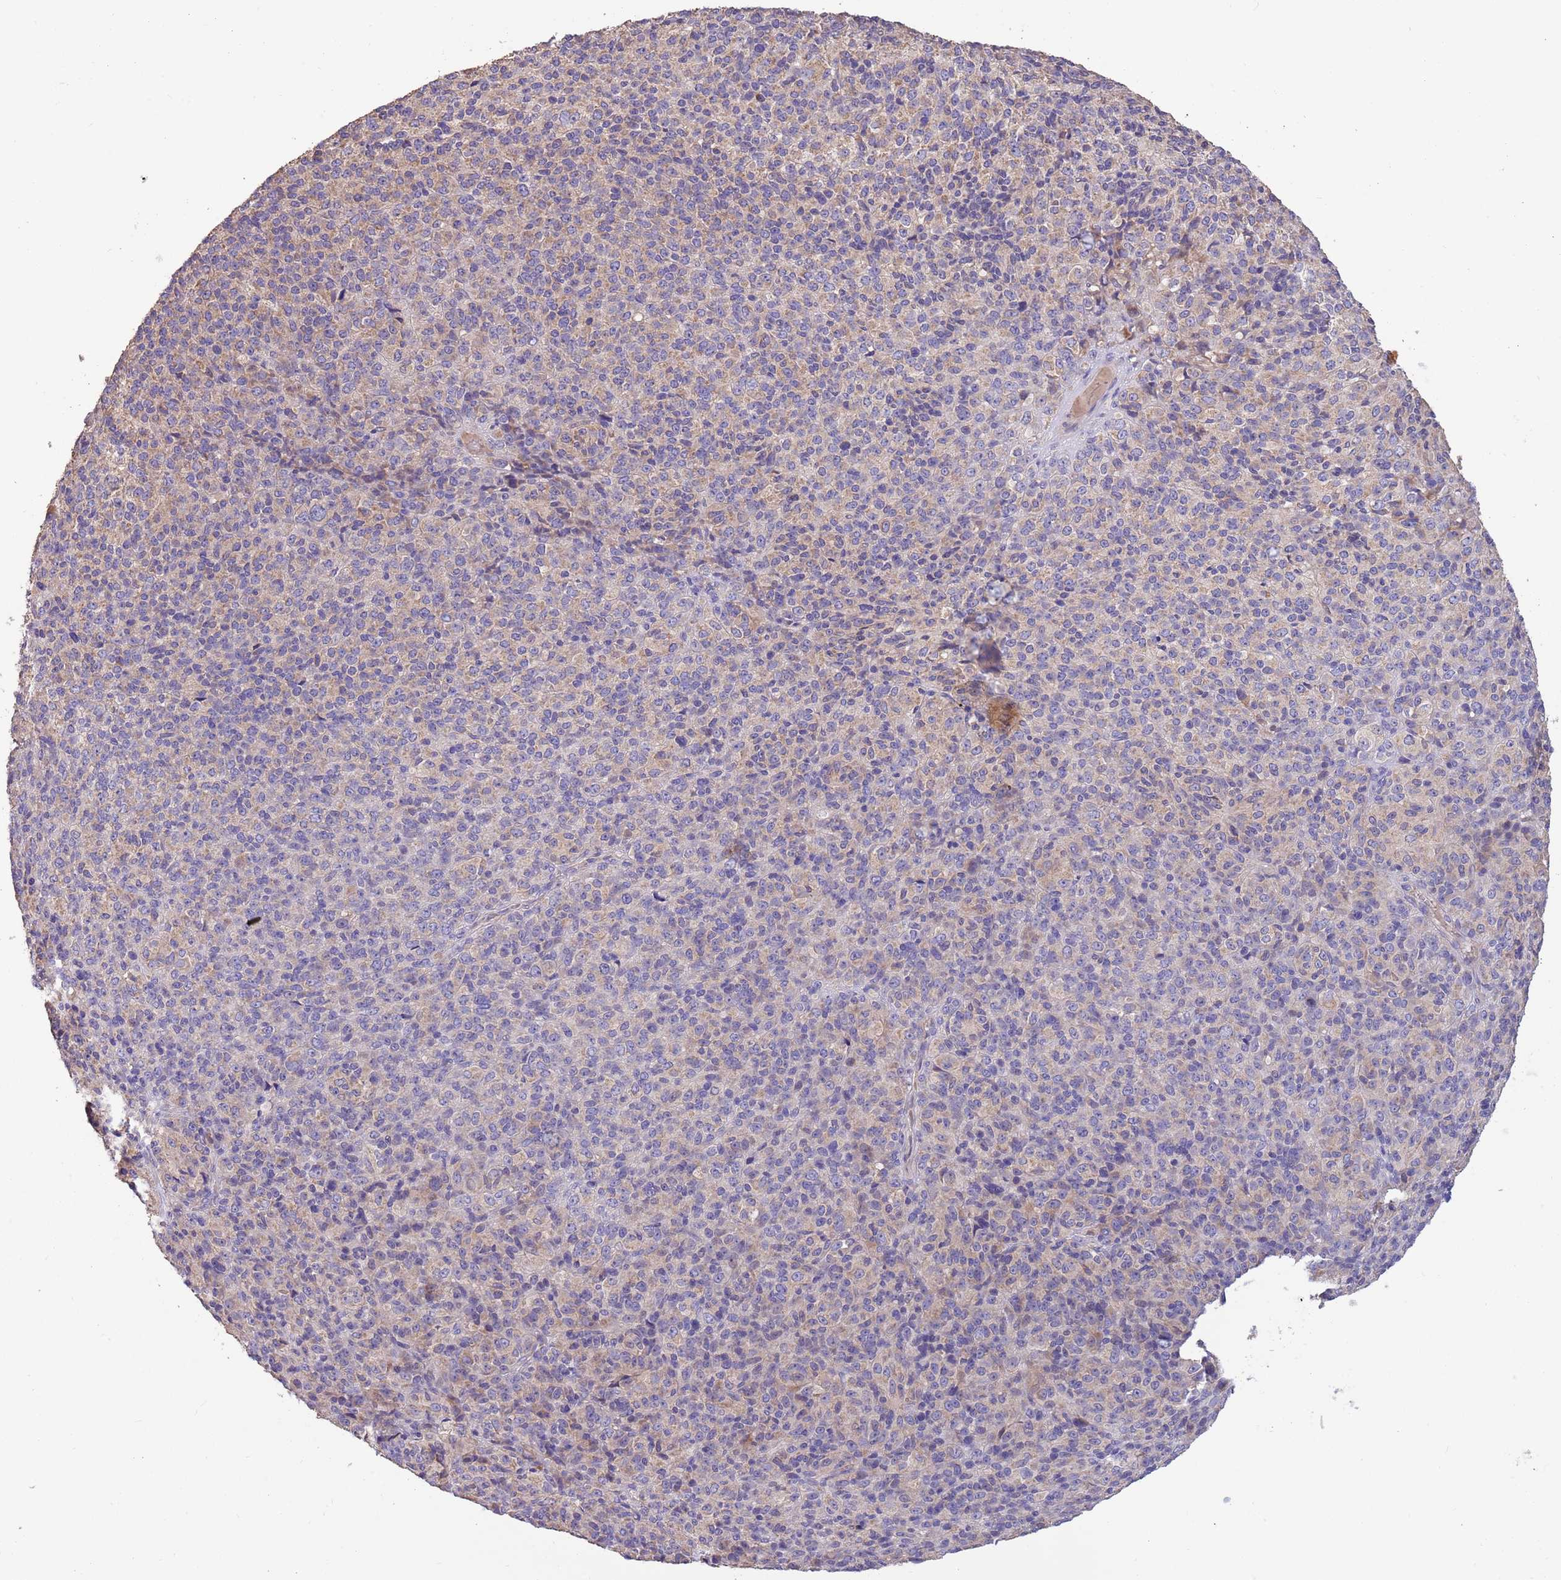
{"staining": {"intensity": "negative", "quantity": "none", "location": "none"}, "tissue": "melanoma", "cell_type": "Tumor cells", "image_type": "cancer", "snomed": [{"axis": "morphology", "description": "Malignant melanoma, Metastatic site"}, {"axis": "topography", "description": "Brain"}], "caption": "The photomicrograph demonstrates no staining of tumor cells in malignant melanoma (metastatic site).", "gene": "TRMO", "patient": {"sex": "female", "age": 56}}